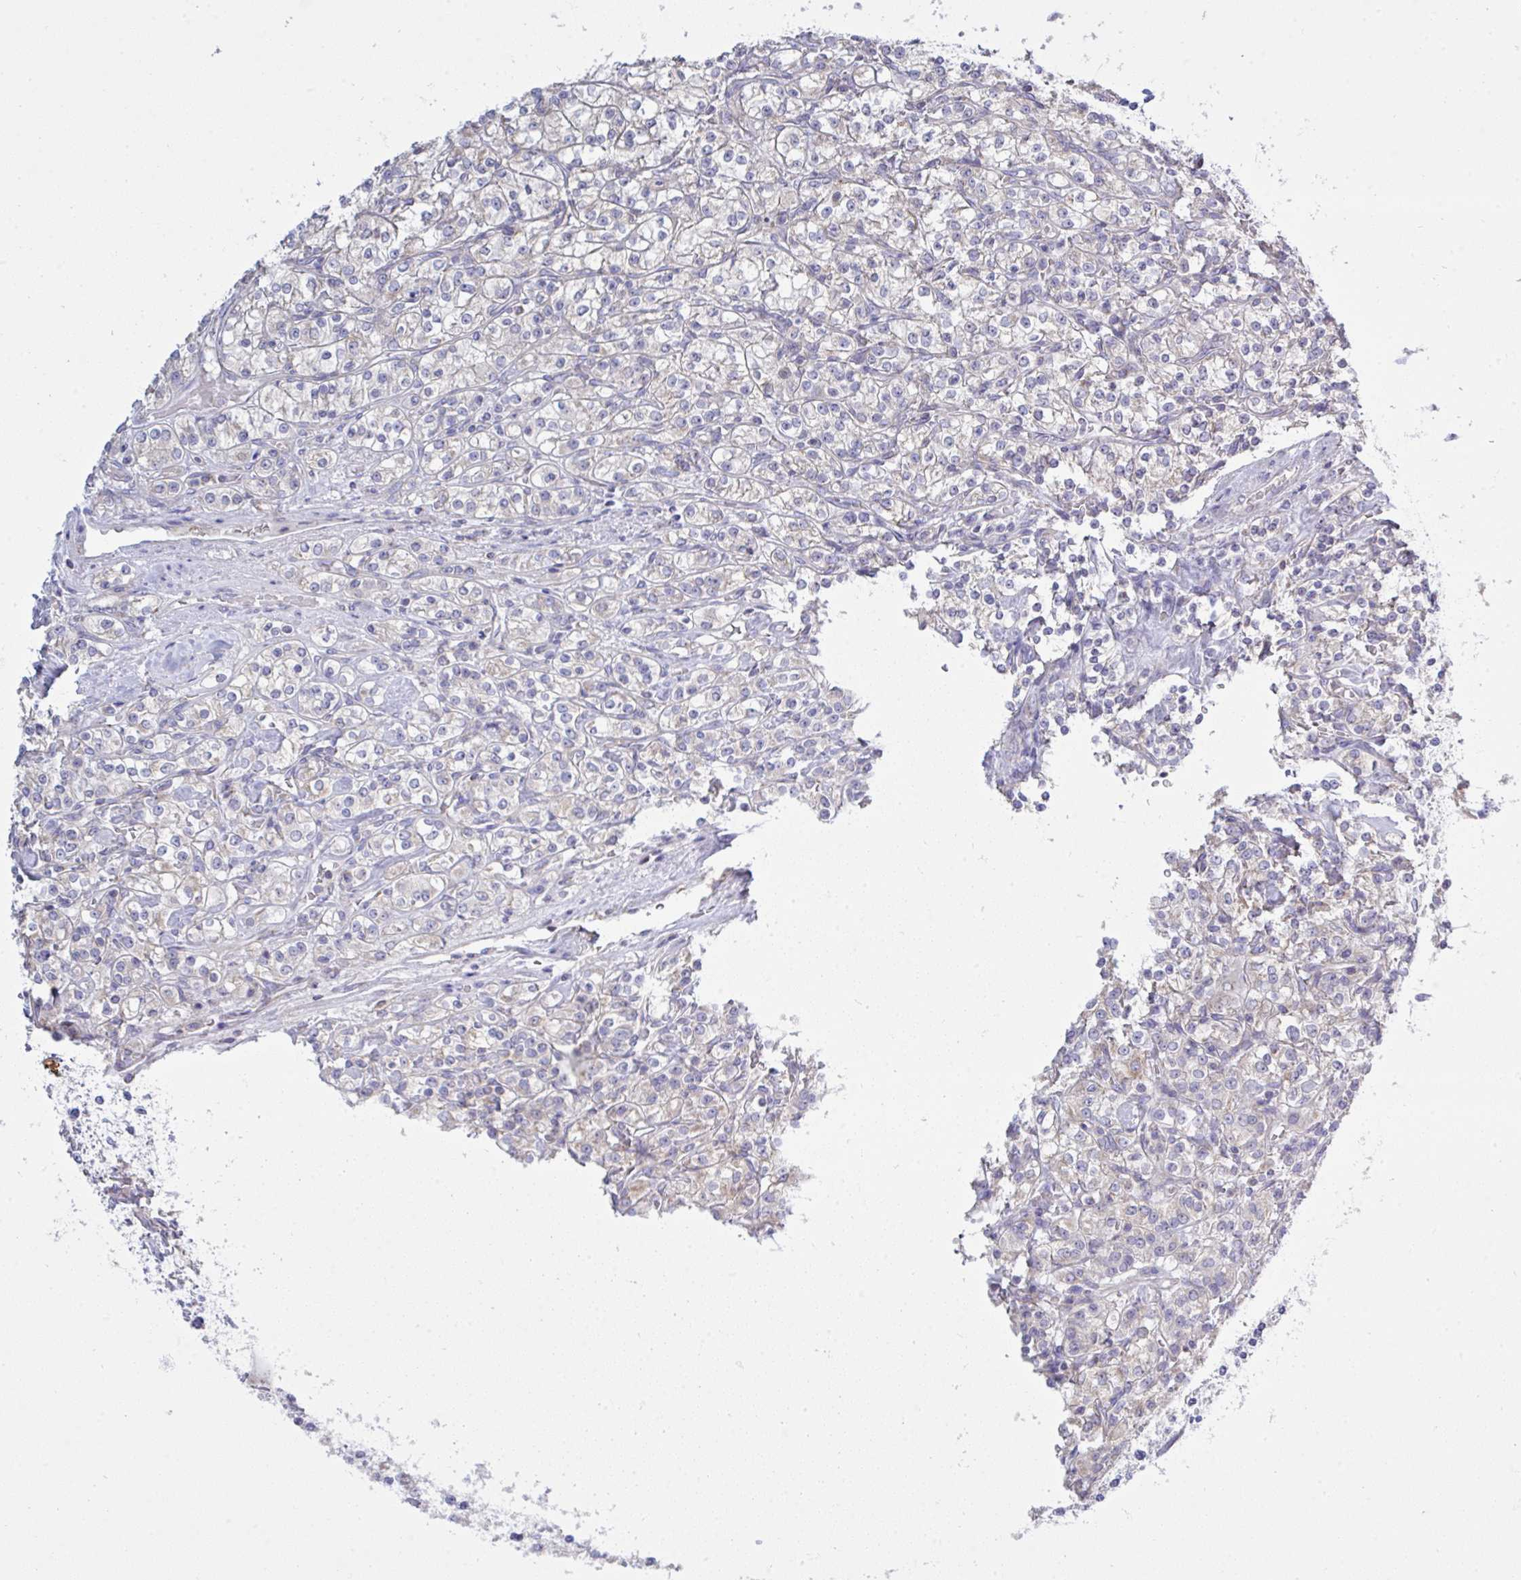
{"staining": {"intensity": "negative", "quantity": "none", "location": "none"}, "tissue": "renal cancer", "cell_type": "Tumor cells", "image_type": "cancer", "snomed": [{"axis": "morphology", "description": "Adenocarcinoma, NOS"}, {"axis": "topography", "description": "Kidney"}], "caption": "Tumor cells are negative for protein expression in human renal cancer.", "gene": "NDUFA7", "patient": {"sex": "male", "age": 77}}